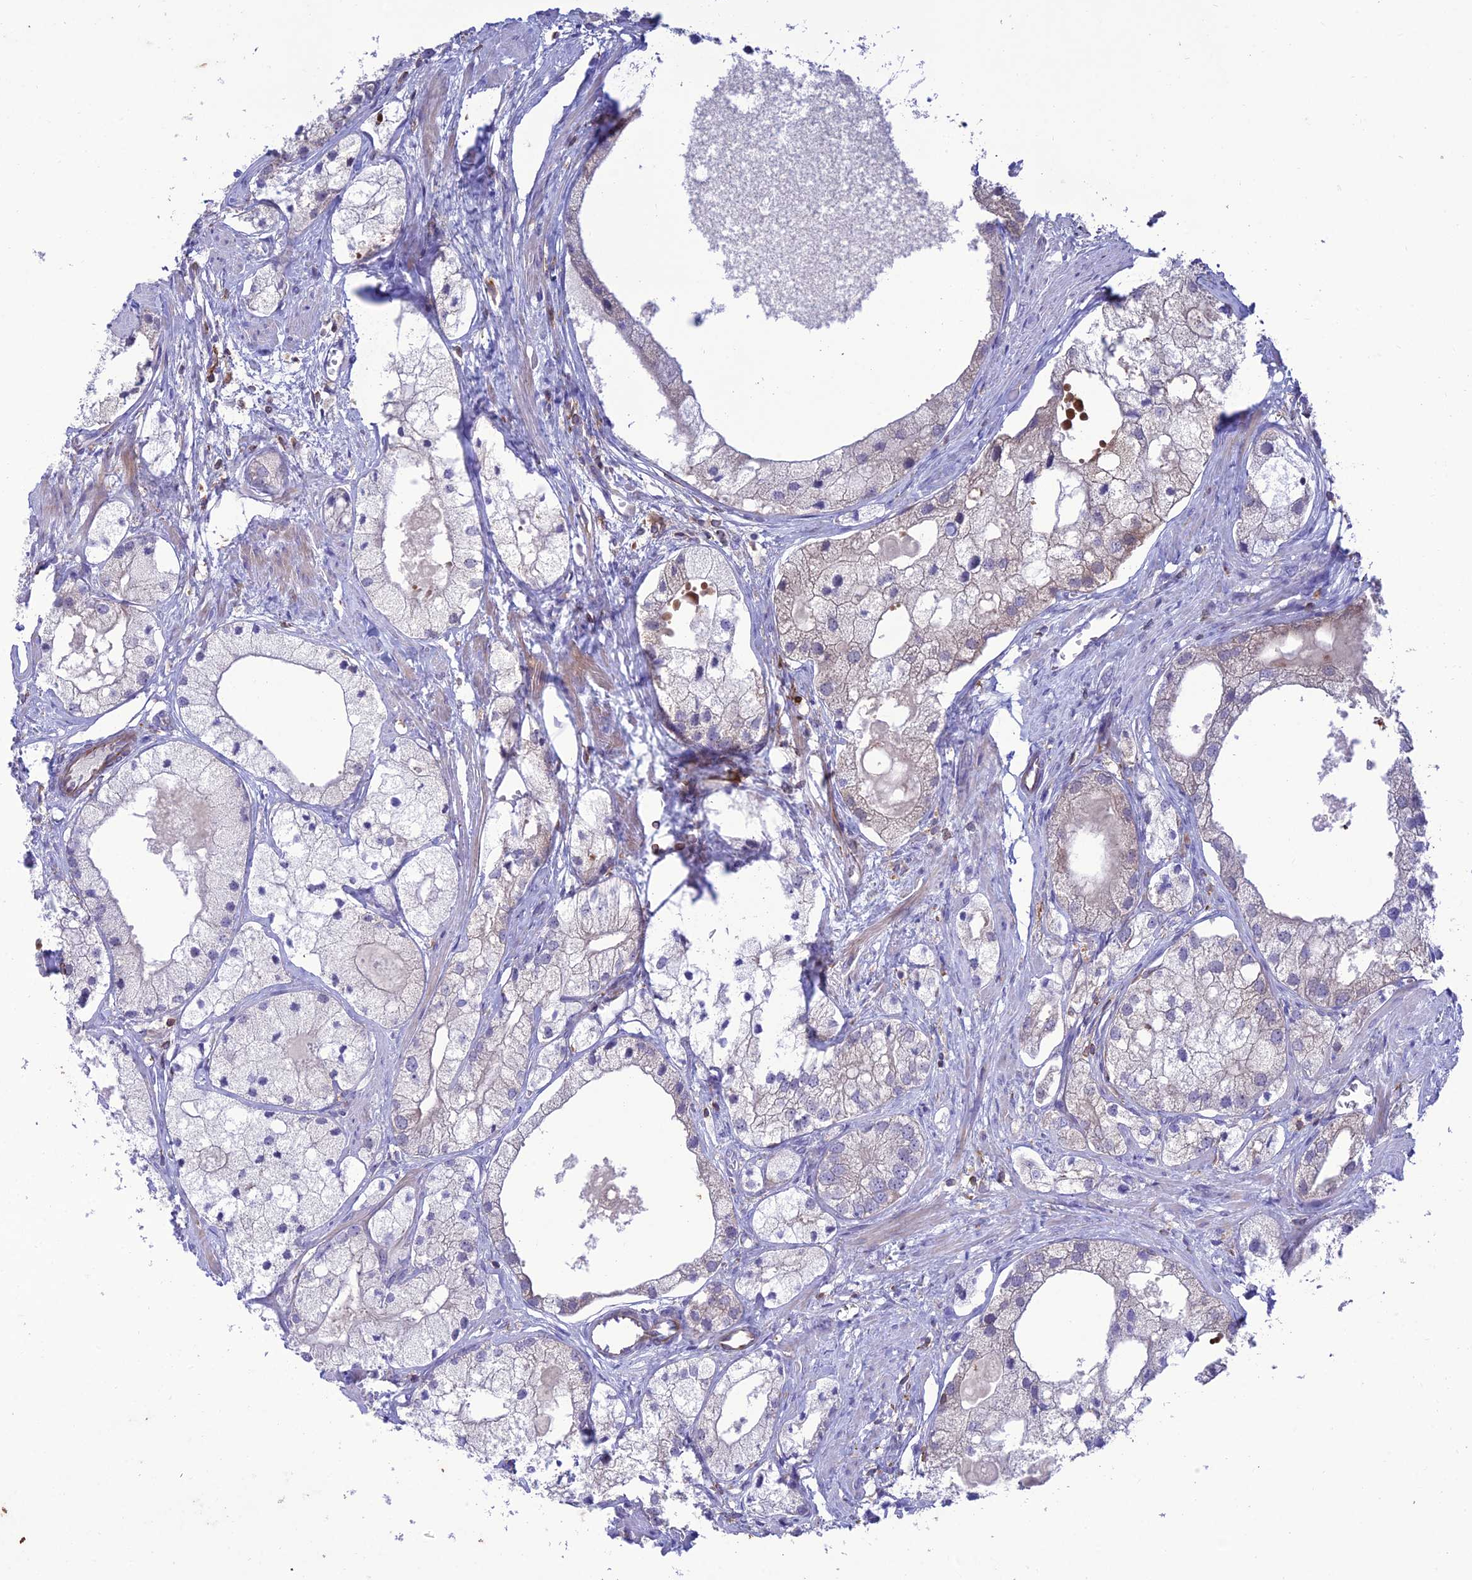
{"staining": {"intensity": "negative", "quantity": "none", "location": "none"}, "tissue": "prostate cancer", "cell_type": "Tumor cells", "image_type": "cancer", "snomed": [{"axis": "morphology", "description": "Adenocarcinoma, Low grade"}, {"axis": "topography", "description": "Prostate"}], "caption": "High magnification brightfield microscopy of prostate cancer stained with DAB (brown) and counterstained with hematoxylin (blue): tumor cells show no significant expression.", "gene": "FAM76A", "patient": {"sex": "male", "age": 69}}